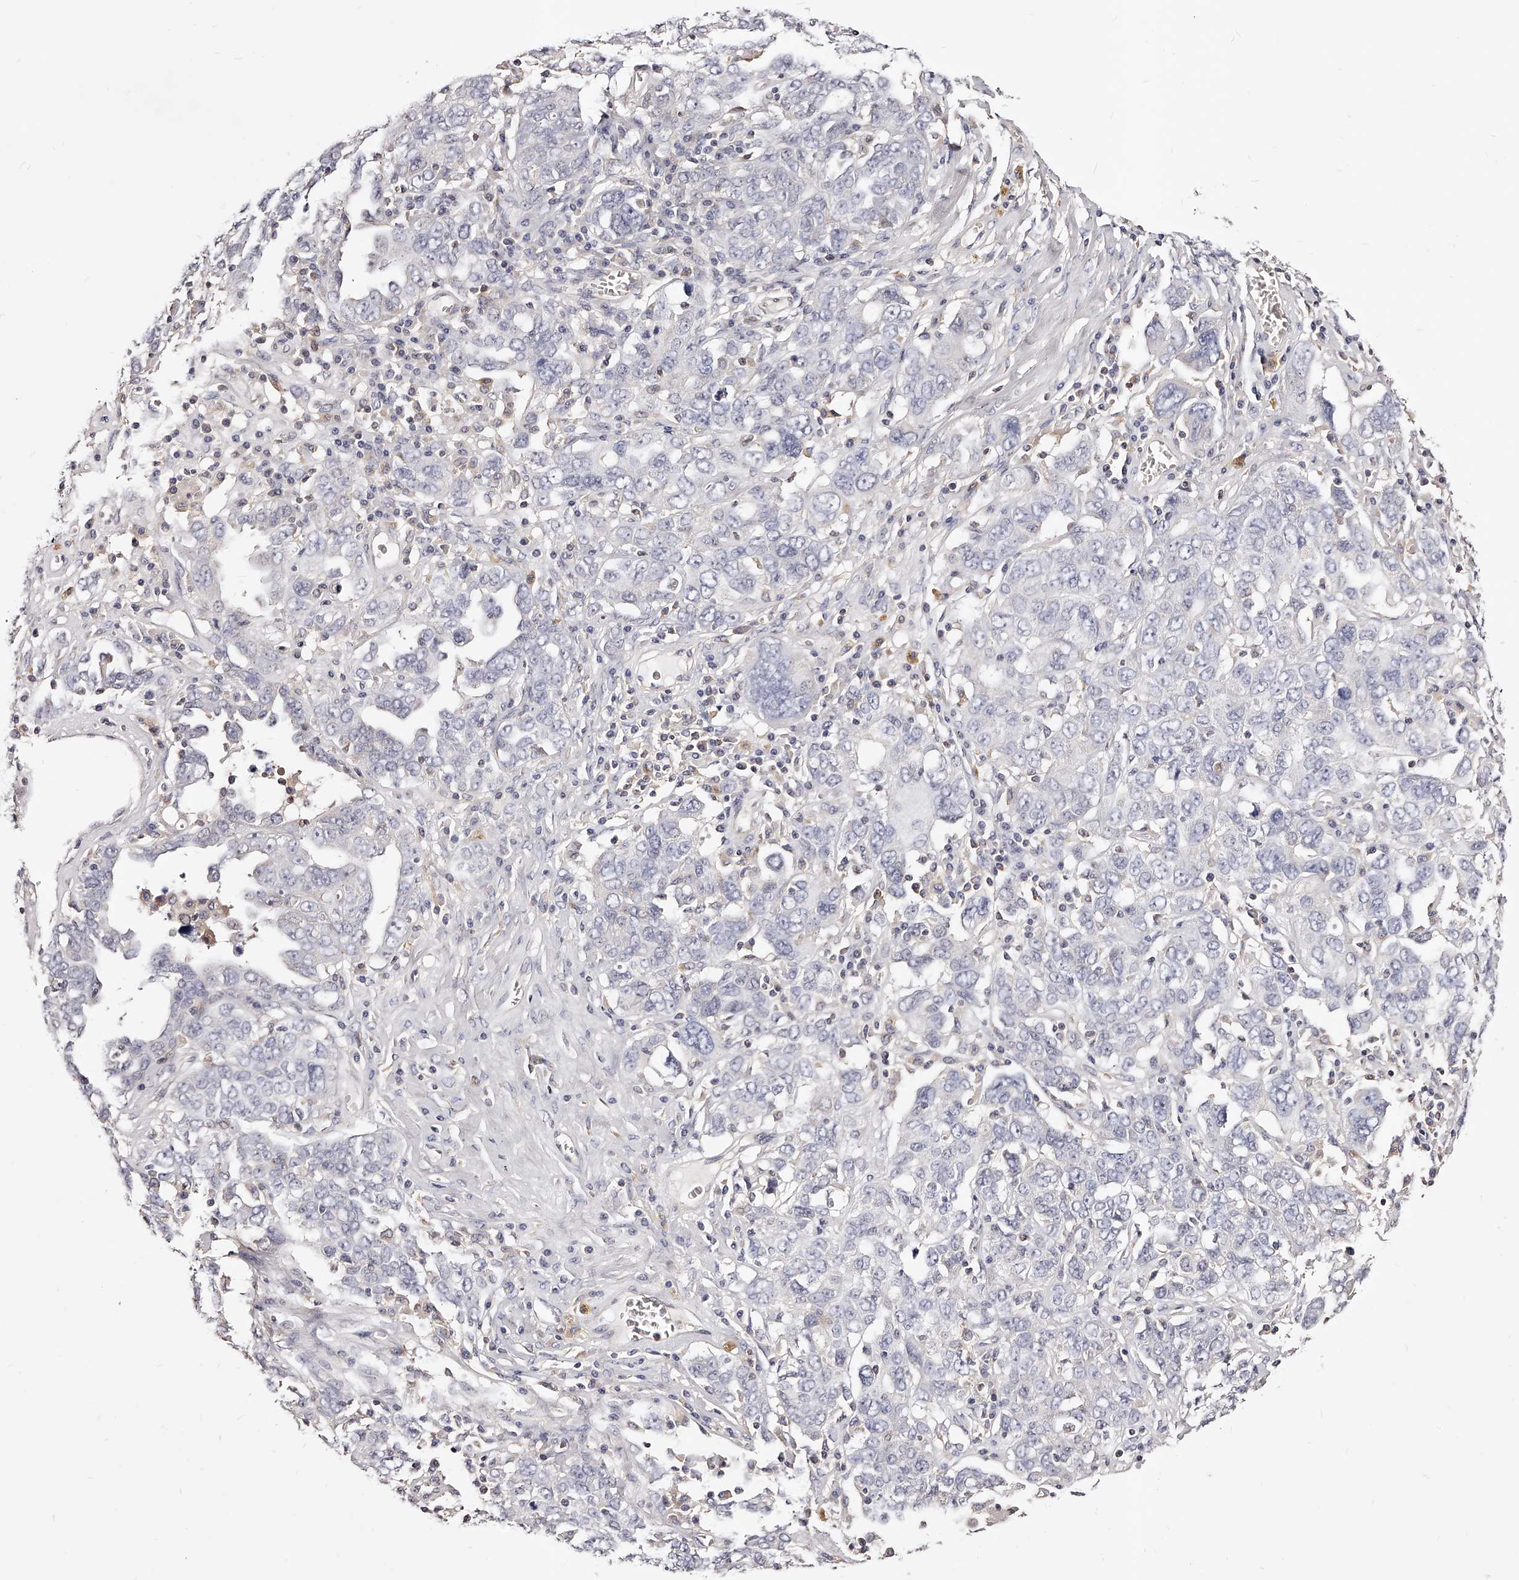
{"staining": {"intensity": "negative", "quantity": "none", "location": "none"}, "tissue": "ovarian cancer", "cell_type": "Tumor cells", "image_type": "cancer", "snomed": [{"axis": "morphology", "description": "Carcinoma, endometroid"}, {"axis": "topography", "description": "Ovary"}], "caption": "This is a histopathology image of IHC staining of endometroid carcinoma (ovarian), which shows no staining in tumor cells. Brightfield microscopy of IHC stained with DAB (3,3'-diaminobenzidine) (brown) and hematoxylin (blue), captured at high magnification.", "gene": "PHACTR1", "patient": {"sex": "female", "age": 62}}